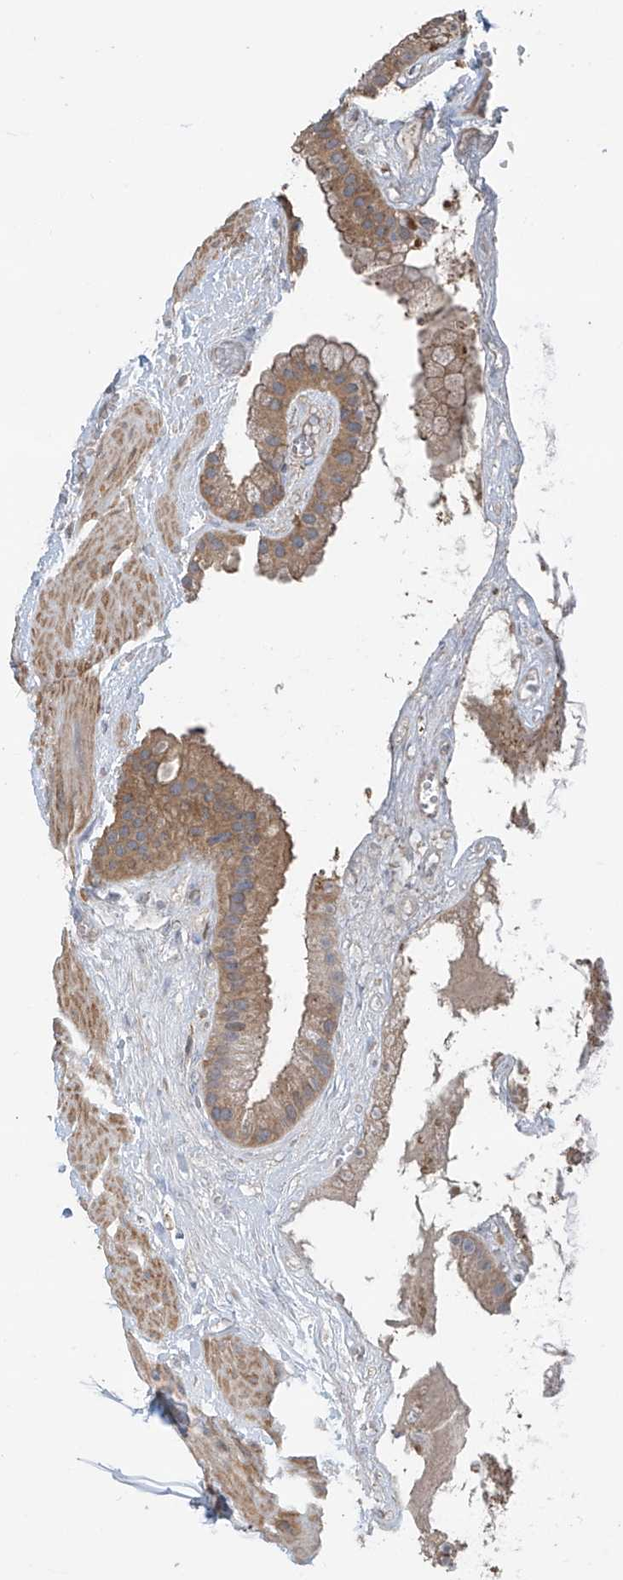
{"staining": {"intensity": "moderate", "quantity": "25%-75%", "location": "cytoplasmic/membranous"}, "tissue": "gallbladder", "cell_type": "Glandular cells", "image_type": "normal", "snomed": [{"axis": "morphology", "description": "Normal tissue, NOS"}, {"axis": "topography", "description": "Gallbladder"}], "caption": "This photomicrograph displays unremarkable gallbladder stained with IHC to label a protein in brown. The cytoplasmic/membranous of glandular cells show moderate positivity for the protein. Nuclei are counter-stained blue.", "gene": "PHACTR4", "patient": {"sex": "male", "age": 55}}